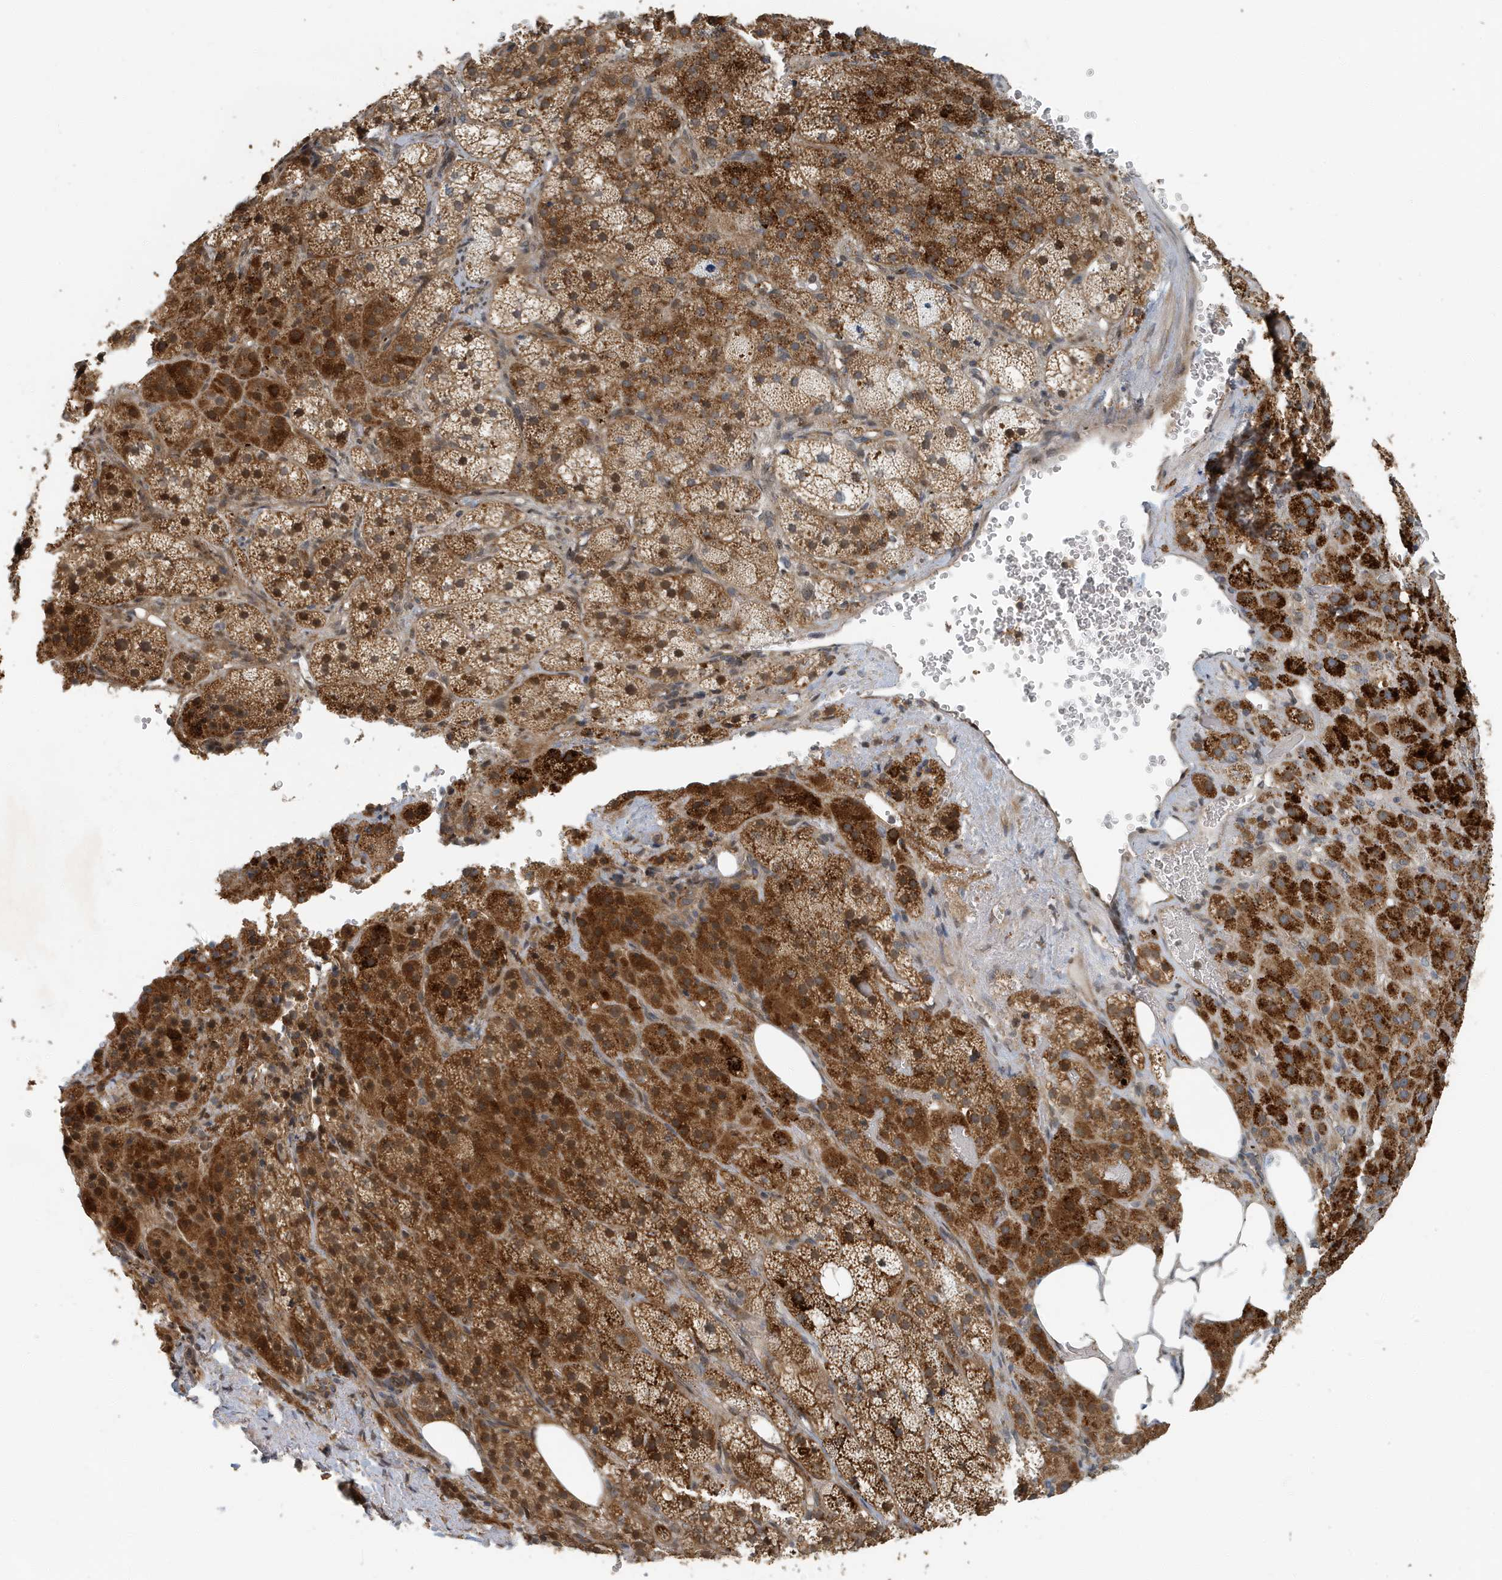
{"staining": {"intensity": "strong", "quantity": ">75%", "location": "cytoplasmic/membranous"}, "tissue": "adrenal gland", "cell_type": "Glandular cells", "image_type": "normal", "snomed": [{"axis": "morphology", "description": "Normal tissue, NOS"}, {"axis": "topography", "description": "Adrenal gland"}], "caption": "Immunohistochemical staining of unremarkable human adrenal gland exhibits strong cytoplasmic/membranous protein positivity in about >75% of glandular cells.", "gene": "KIF15", "patient": {"sex": "female", "age": 59}}